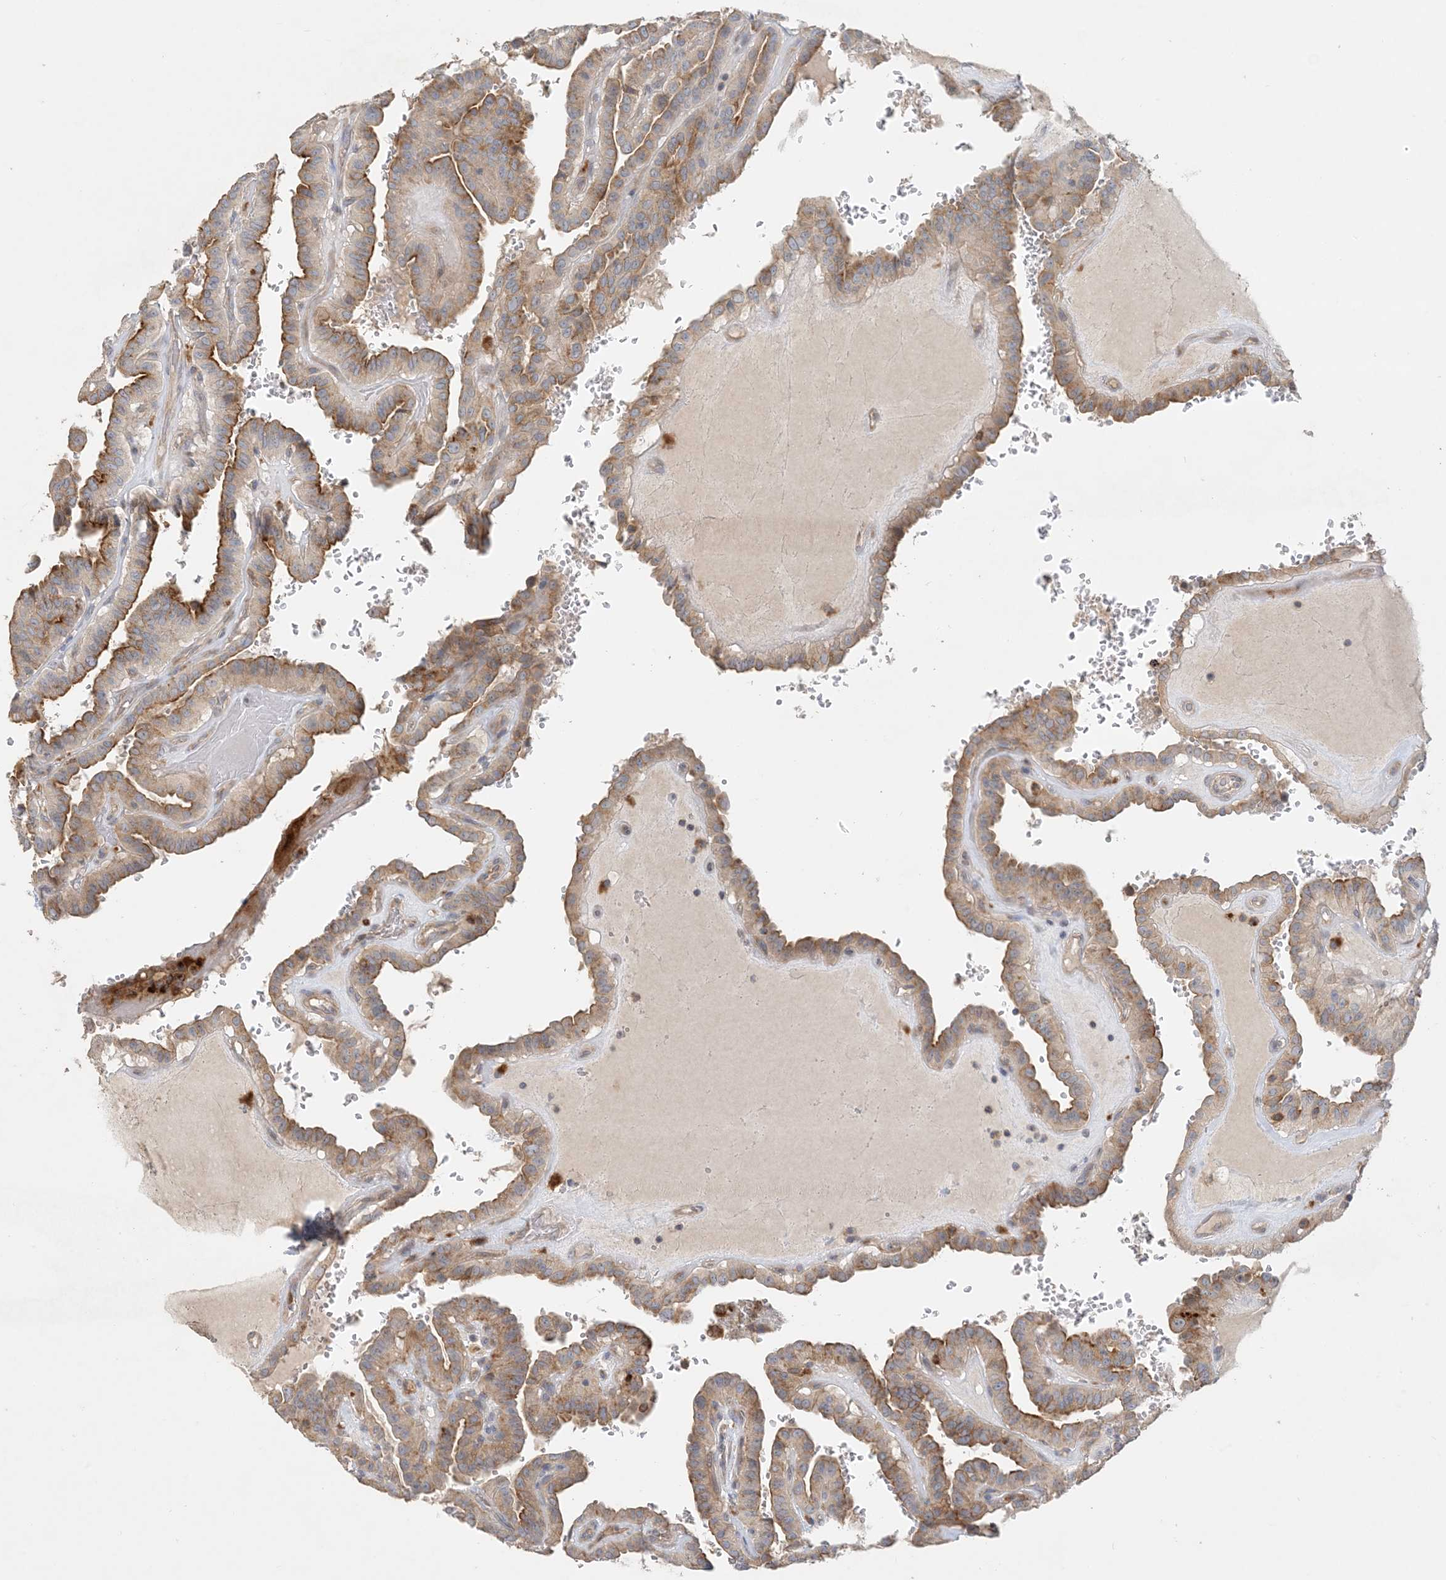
{"staining": {"intensity": "moderate", "quantity": ">75%", "location": "cytoplasmic/membranous"}, "tissue": "thyroid cancer", "cell_type": "Tumor cells", "image_type": "cancer", "snomed": [{"axis": "morphology", "description": "Papillary adenocarcinoma, NOS"}, {"axis": "topography", "description": "Thyroid gland"}], "caption": "A brown stain highlights moderate cytoplasmic/membranous expression of a protein in human papillary adenocarcinoma (thyroid) tumor cells.", "gene": "SPPL2A", "patient": {"sex": "male", "age": 77}}